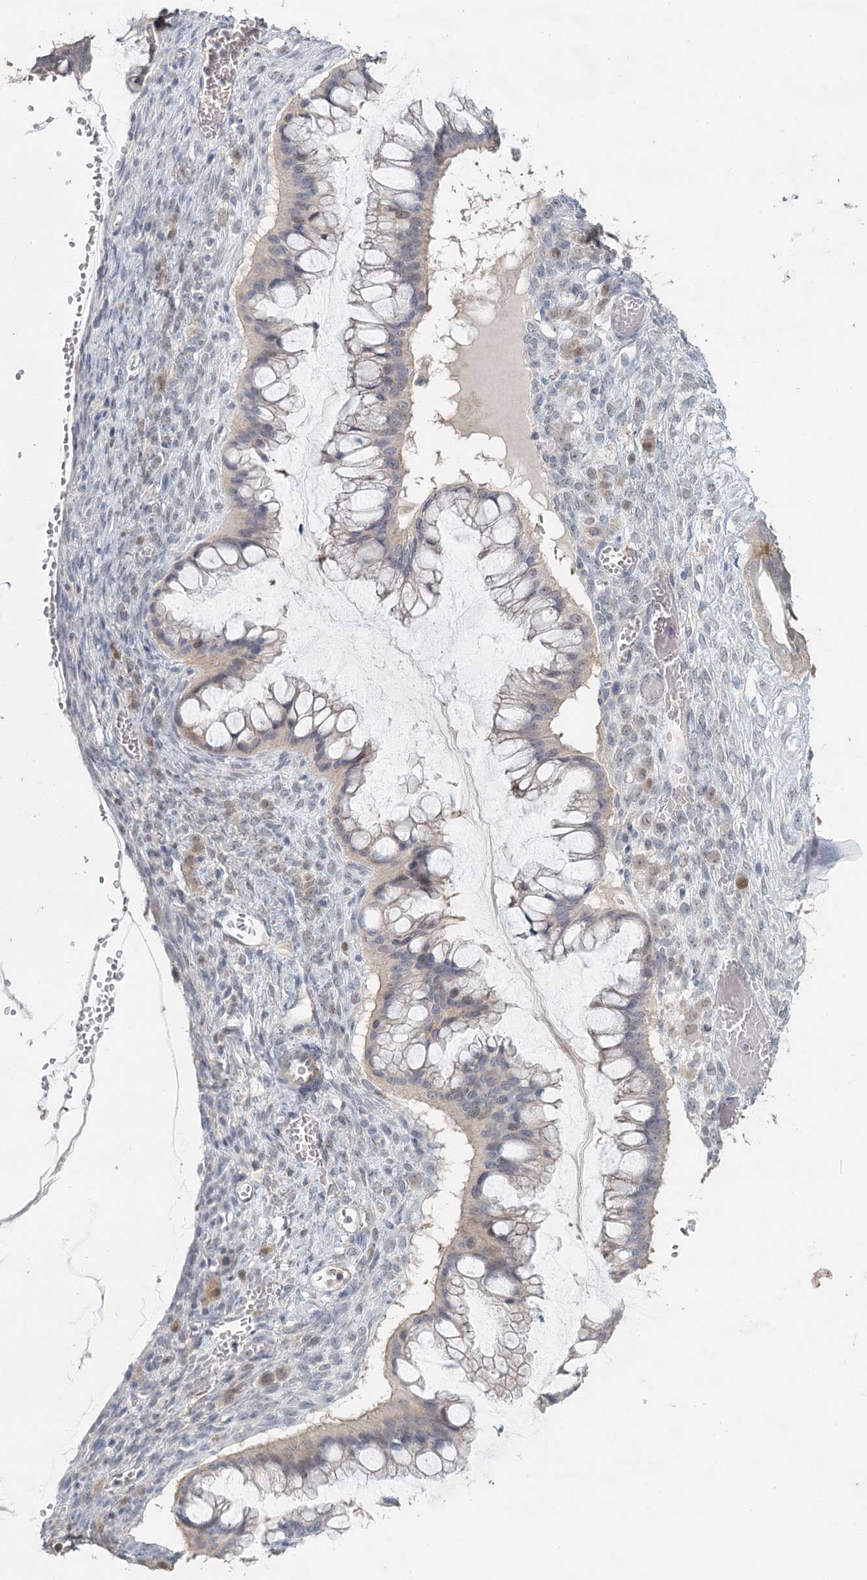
{"staining": {"intensity": "negative", "quantity": "none", "location": "none"}, "tissue": "ovarian cancer", "cell_type": "Tumor cells", "image_type": "cancer", "snomed": [{"axis": "morphology", "description": "Cystadenocarcinoma, mucinous, NOS"}, {"axis": "topography", "description": "Ovary"}], "caption": "The histopathology image demonstrates no significant positivity in tumor cells of mucinous cystadenocarcinoma (ovarian).", "gene": "ADK", "patient": {"sex": "female", "age": 73}}